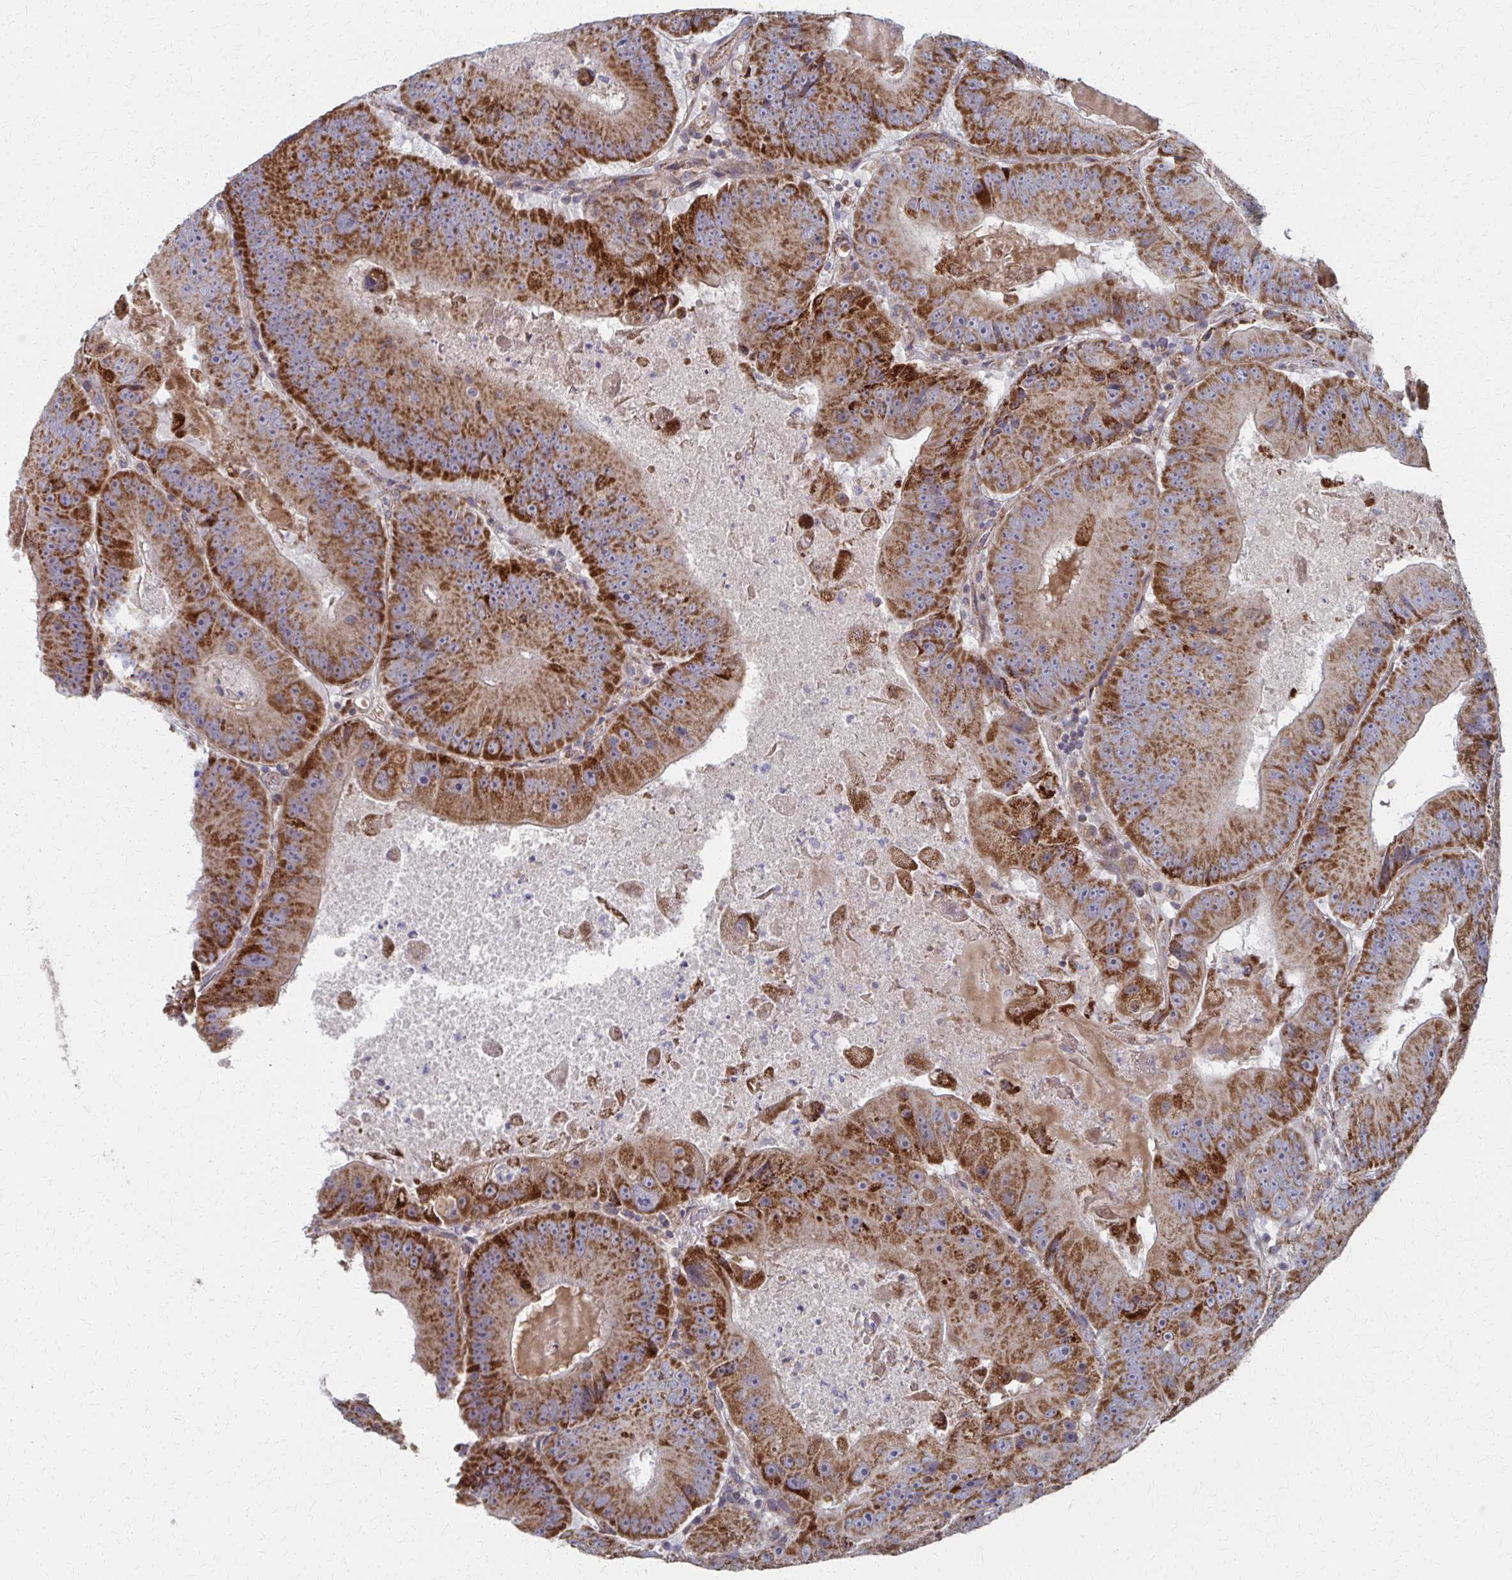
{"staining": {"intensity": "strong", "quantity": ">75%", "location": "cytoplasmic/membranous"}, "tissue": "colorectal cancer", "cell_type": "Tumor cells", "image_type": "cancer", "snomed": [{"axis": "morphology", "description": "Adenocarcinoma, NOS"}, {"axis": "topography", "description": "Colon"}], "caption": "A brown stain highlights strong cytoplasmic/membranous positivity of a protein in human adenocarcinoma (colorectal) tumor cells.", "gene": "FAHD1", "patient": {"sex": "female", "age": 86}}